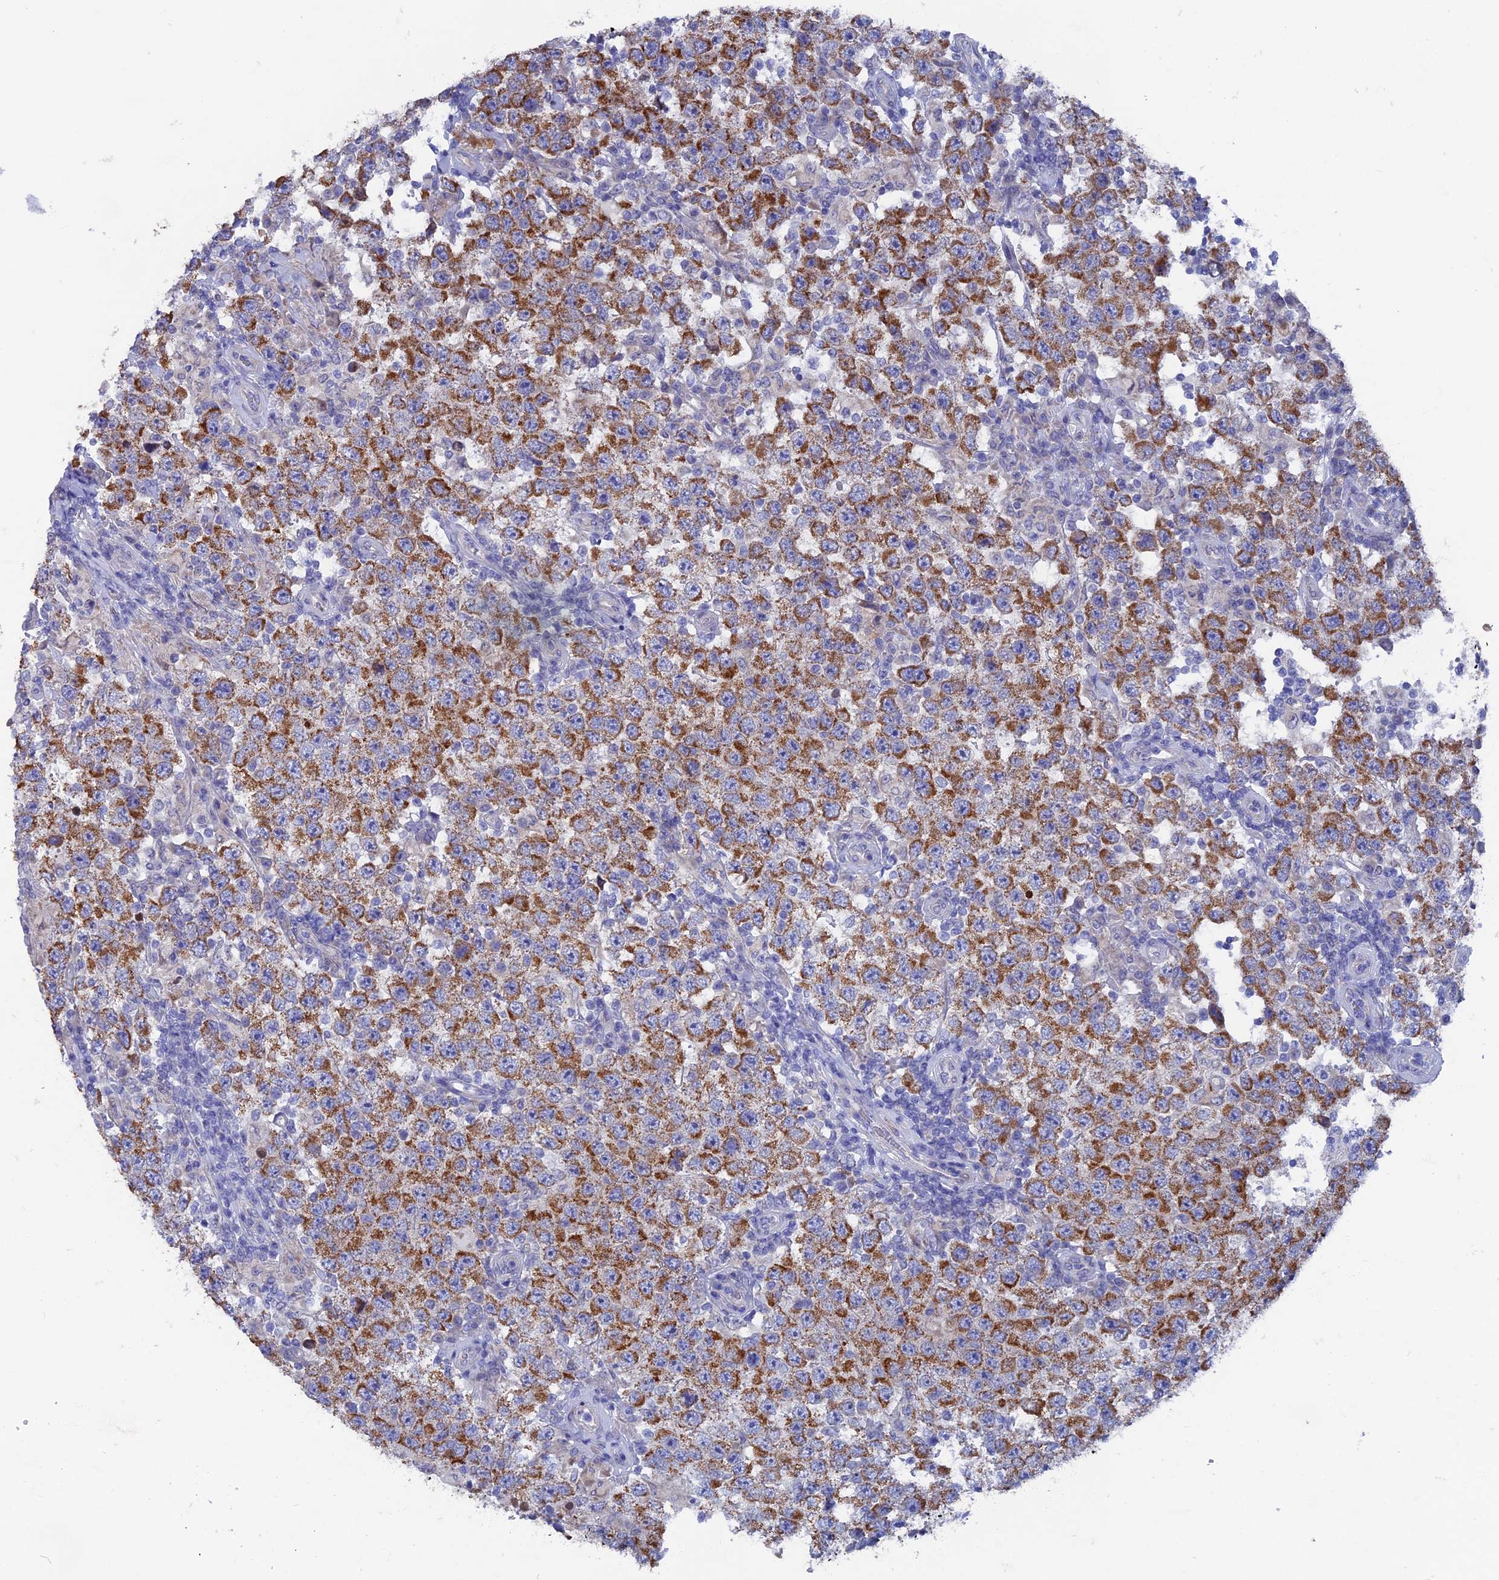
{"staining": {"intensity": "strong", "quantity": ">75%", "location": "cytoplasmic/membranous"}, "tissue": "testis cancer", "cell_type": "Tumor cells", "image_type": "cancer", "snomed": [{"axis": "morphology", "description": "Normal tissue, NOS"}, {"axis": "morphology", "description": "Urothelial carcinoma, High grade"}, {"axis": "morphology", "description": "Seminoma, NOS"}, {"axis": "morphology", "description": "Carcinoma, Embryonal, NOS"}, {"axis": "topography", "description": "Urinary bladder"}, {"axis": "topography", "description": "Testis"}], "caption": "Tumor cells reveal high levels of strong cytoplasmic/membranous positivity in about >75% of cells in testis cancer.", "gene": "AK4", "patient": {"sex": "male", "age": 41}}